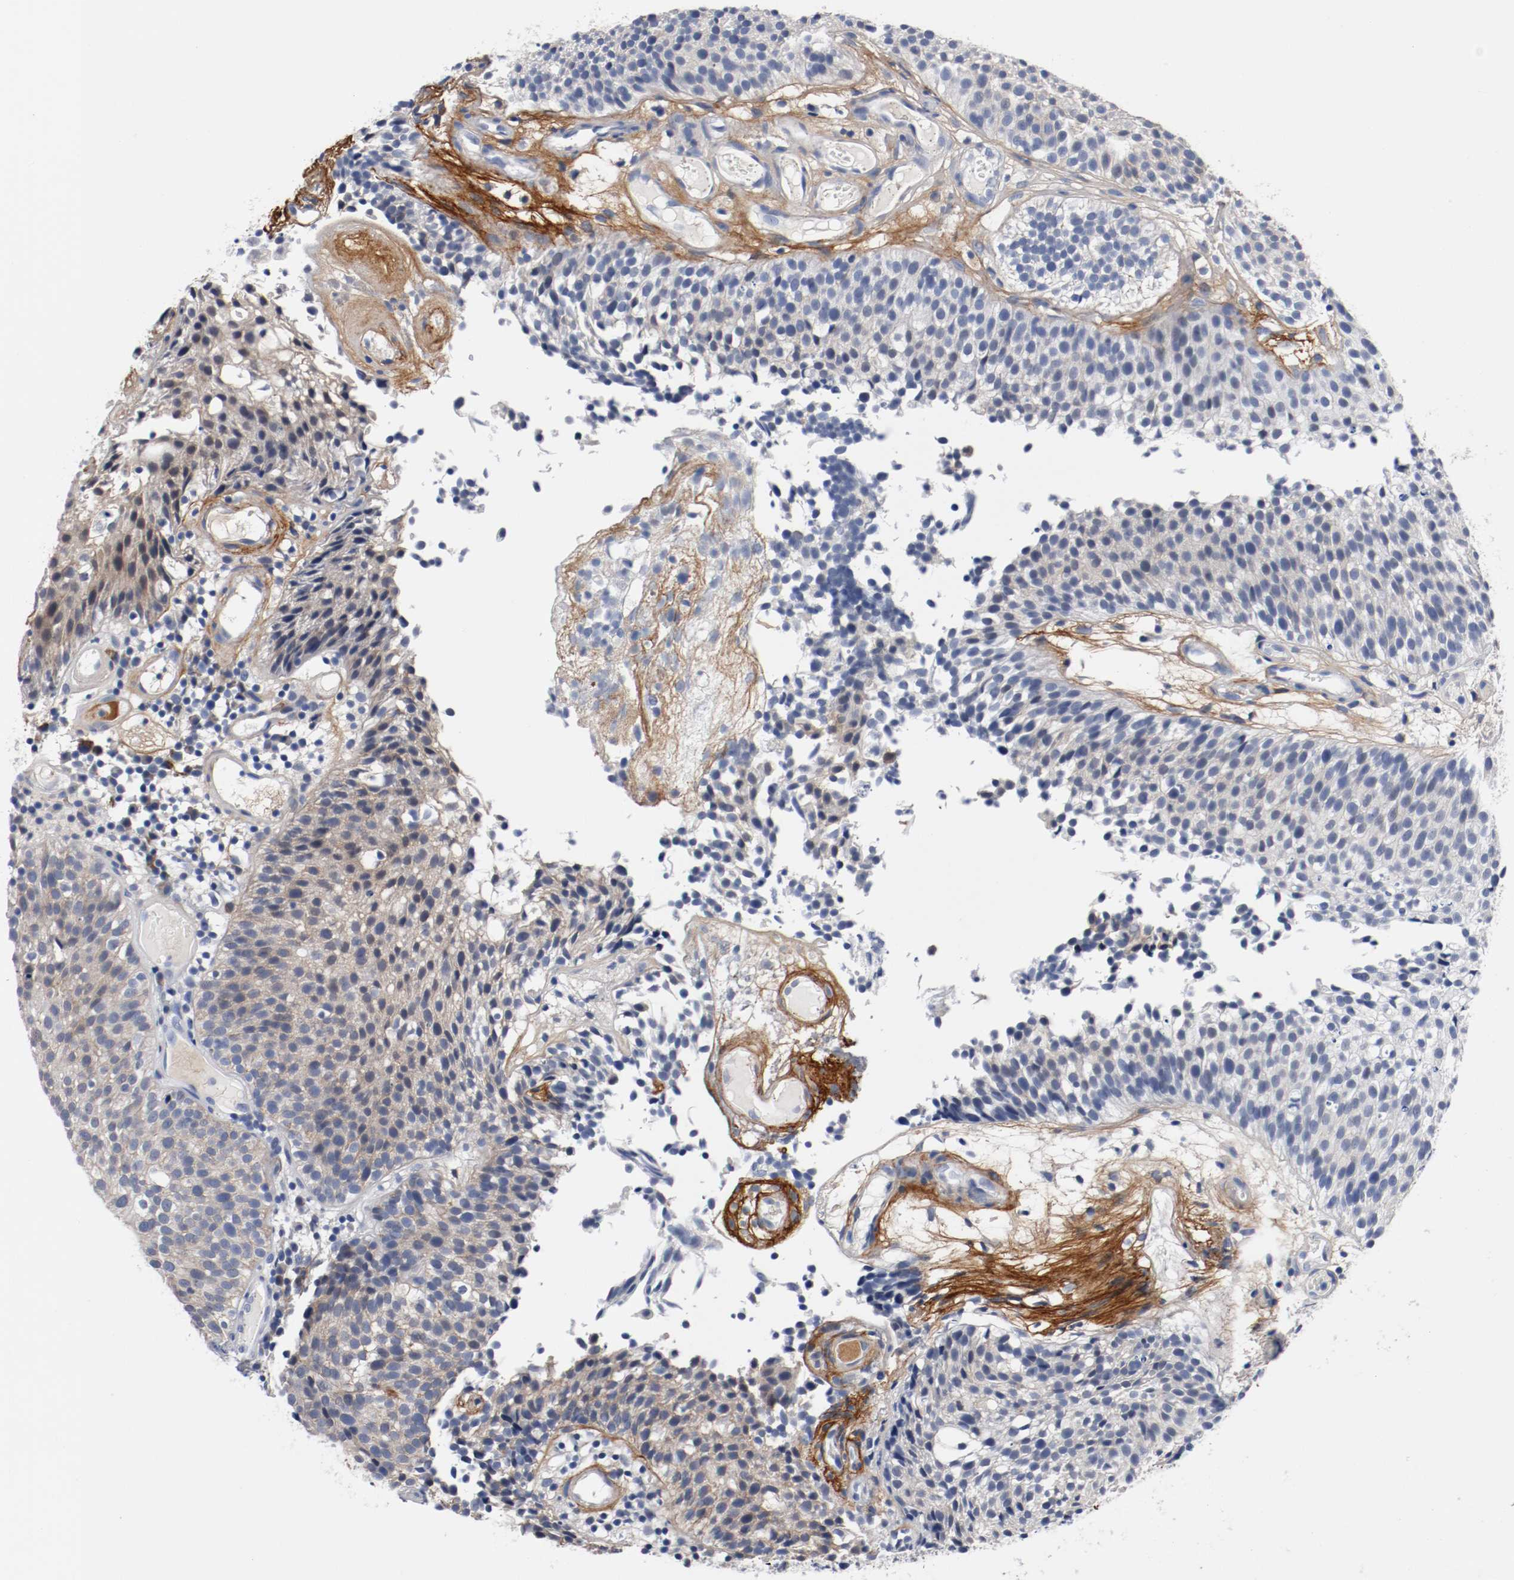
{"staining": {"intensity": "moderate", "quantity": "25%-75%", "location": "cytoplasmic/membranous"}, "tissue": "urothelial cancer", "cell_type": "Tumor cells", "image_type": "cancer", "snomed": [{"axis": "morphology", "description": "Urothelial carcinoma, Low grade"}, {"axis": "topography", "description": "Urinary bladder"}], "caption": "Immunohistochemistry (IHC) (DAB) staining of low-grade urothelial carcinoma shows moderate cytoplasmic/membranous protein expression in approximately 25%-75% of tumor cells.", "gene": "TNC", "patient": {"sex": "male", "age": 85}}